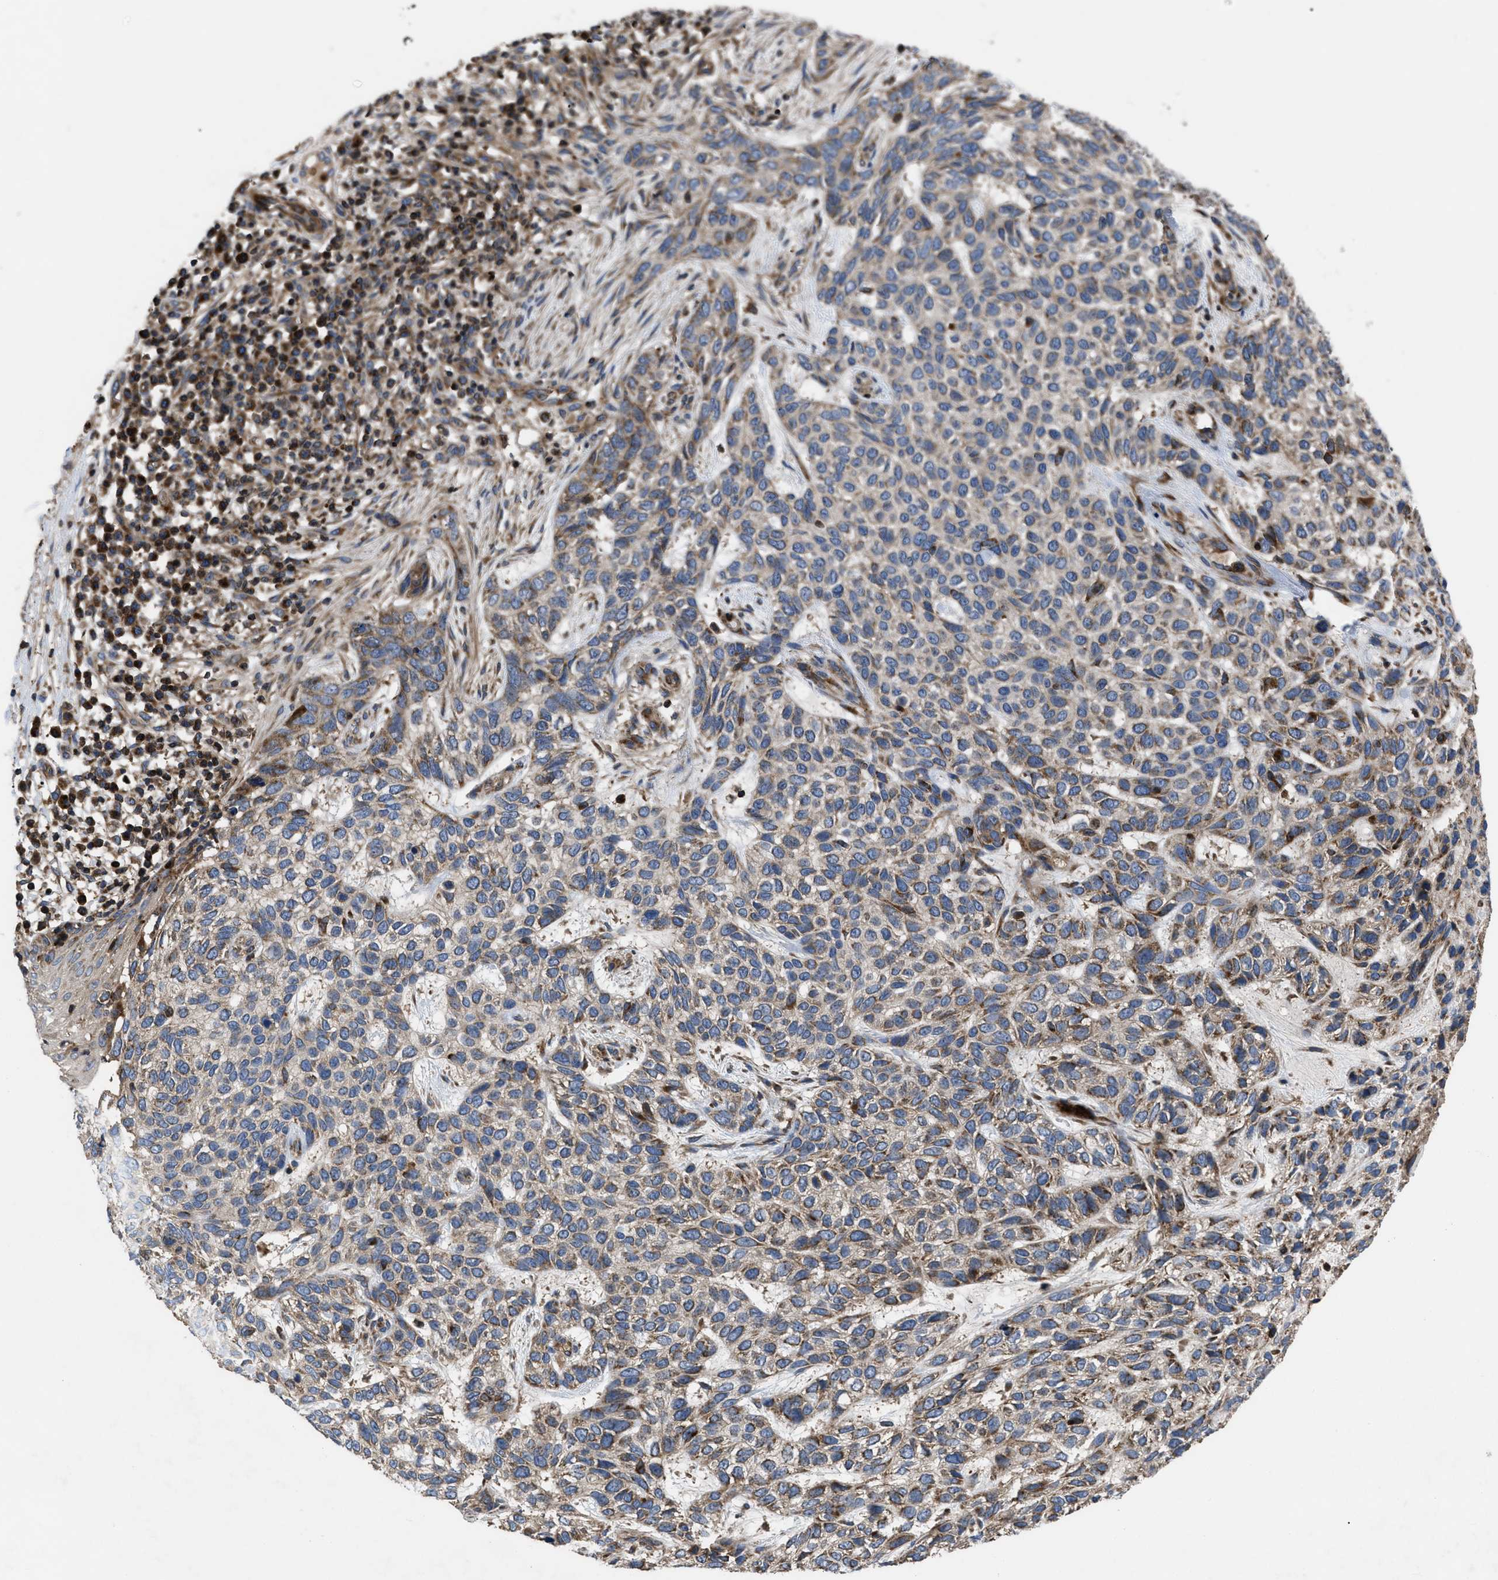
{"staining": {"intensity": "moderate", "quantity": ">75%", "location": "cytoplasmic/membranous"}, "tissue": "skin cancer", "cell_type": "Tumor cells", "image_type": "cancer", "snomed": [{"axis": "morphology", "description": "Normal tissue, NOS"}, {"axis": "morphology", "description": "Basal cell carcinoma"}, {"axis": "topography", "description": "Skin"}], "caption": "High-power microscopy captured an immunohistochemistry histopathology image of skin cancer, revealing moderate cytoplasmic/membranous expression in approximately >75% of tumor cells. (DAB = brown stain, brightfield microscopy at high magnification).", "gene": "YBEY", "patient": {"sex": "male", "age": 79}}